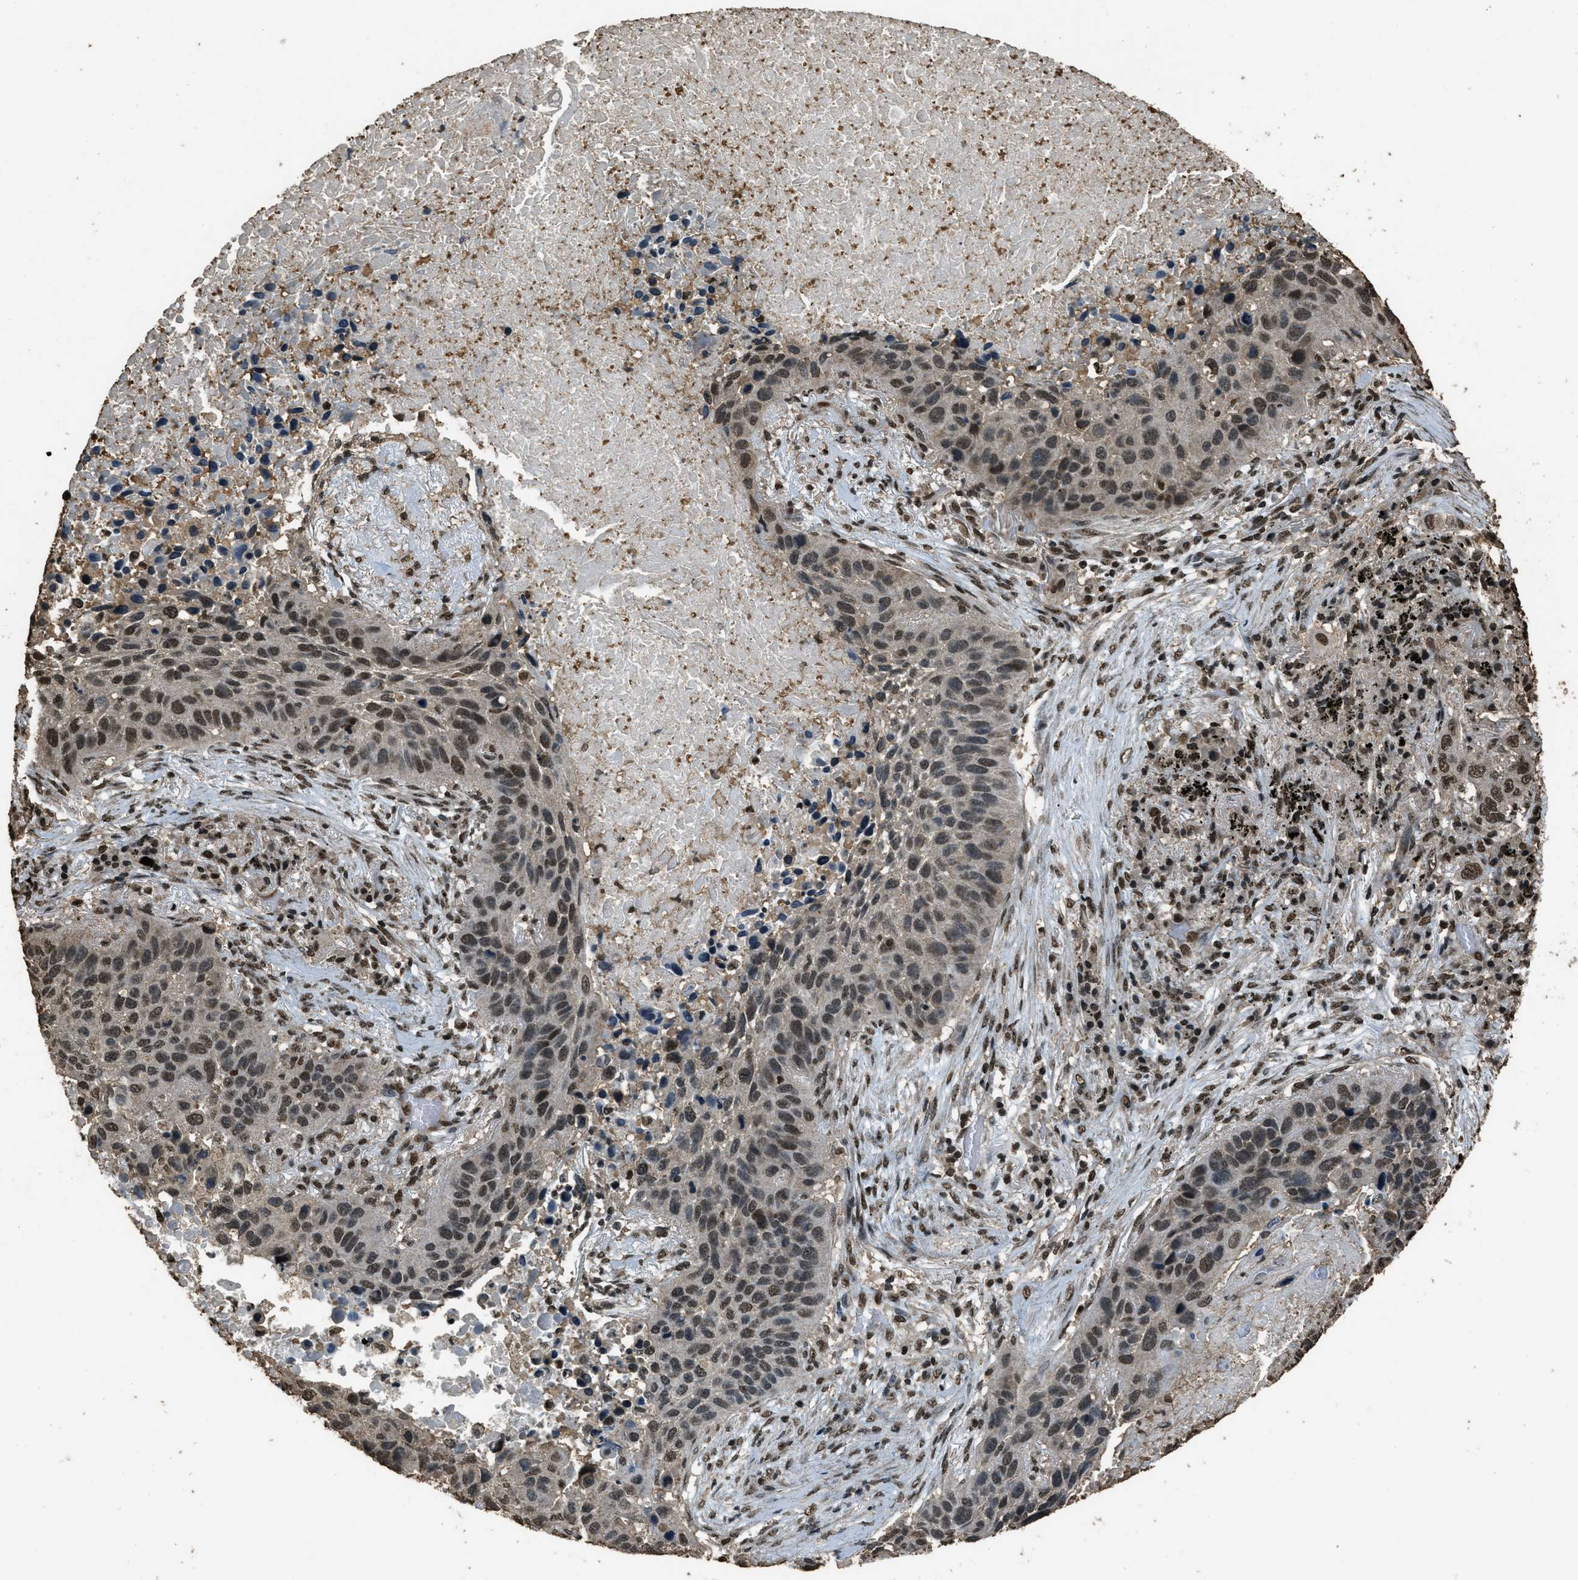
{"staining": {"intensity": "moderate", "quantity": ">75%", "location": "nuclear"}, "tissue": "lung cancer", "cell_type": "Tumor cells", "image_type": "cancer", "snomed": [{"axis": "morphology", "description": "Squamous cell carcinoma, NOS"}, {"axis": "topography", "description": "Lung"}], "caption": "Immunohistochemistry (IHC) of lung squamous cell carcinoma displays medium levels of moderate nuclear expression in approximately >75% of tumor cells.", "gene": "MYB", "patient": {"sex": "male", "age": 57}}